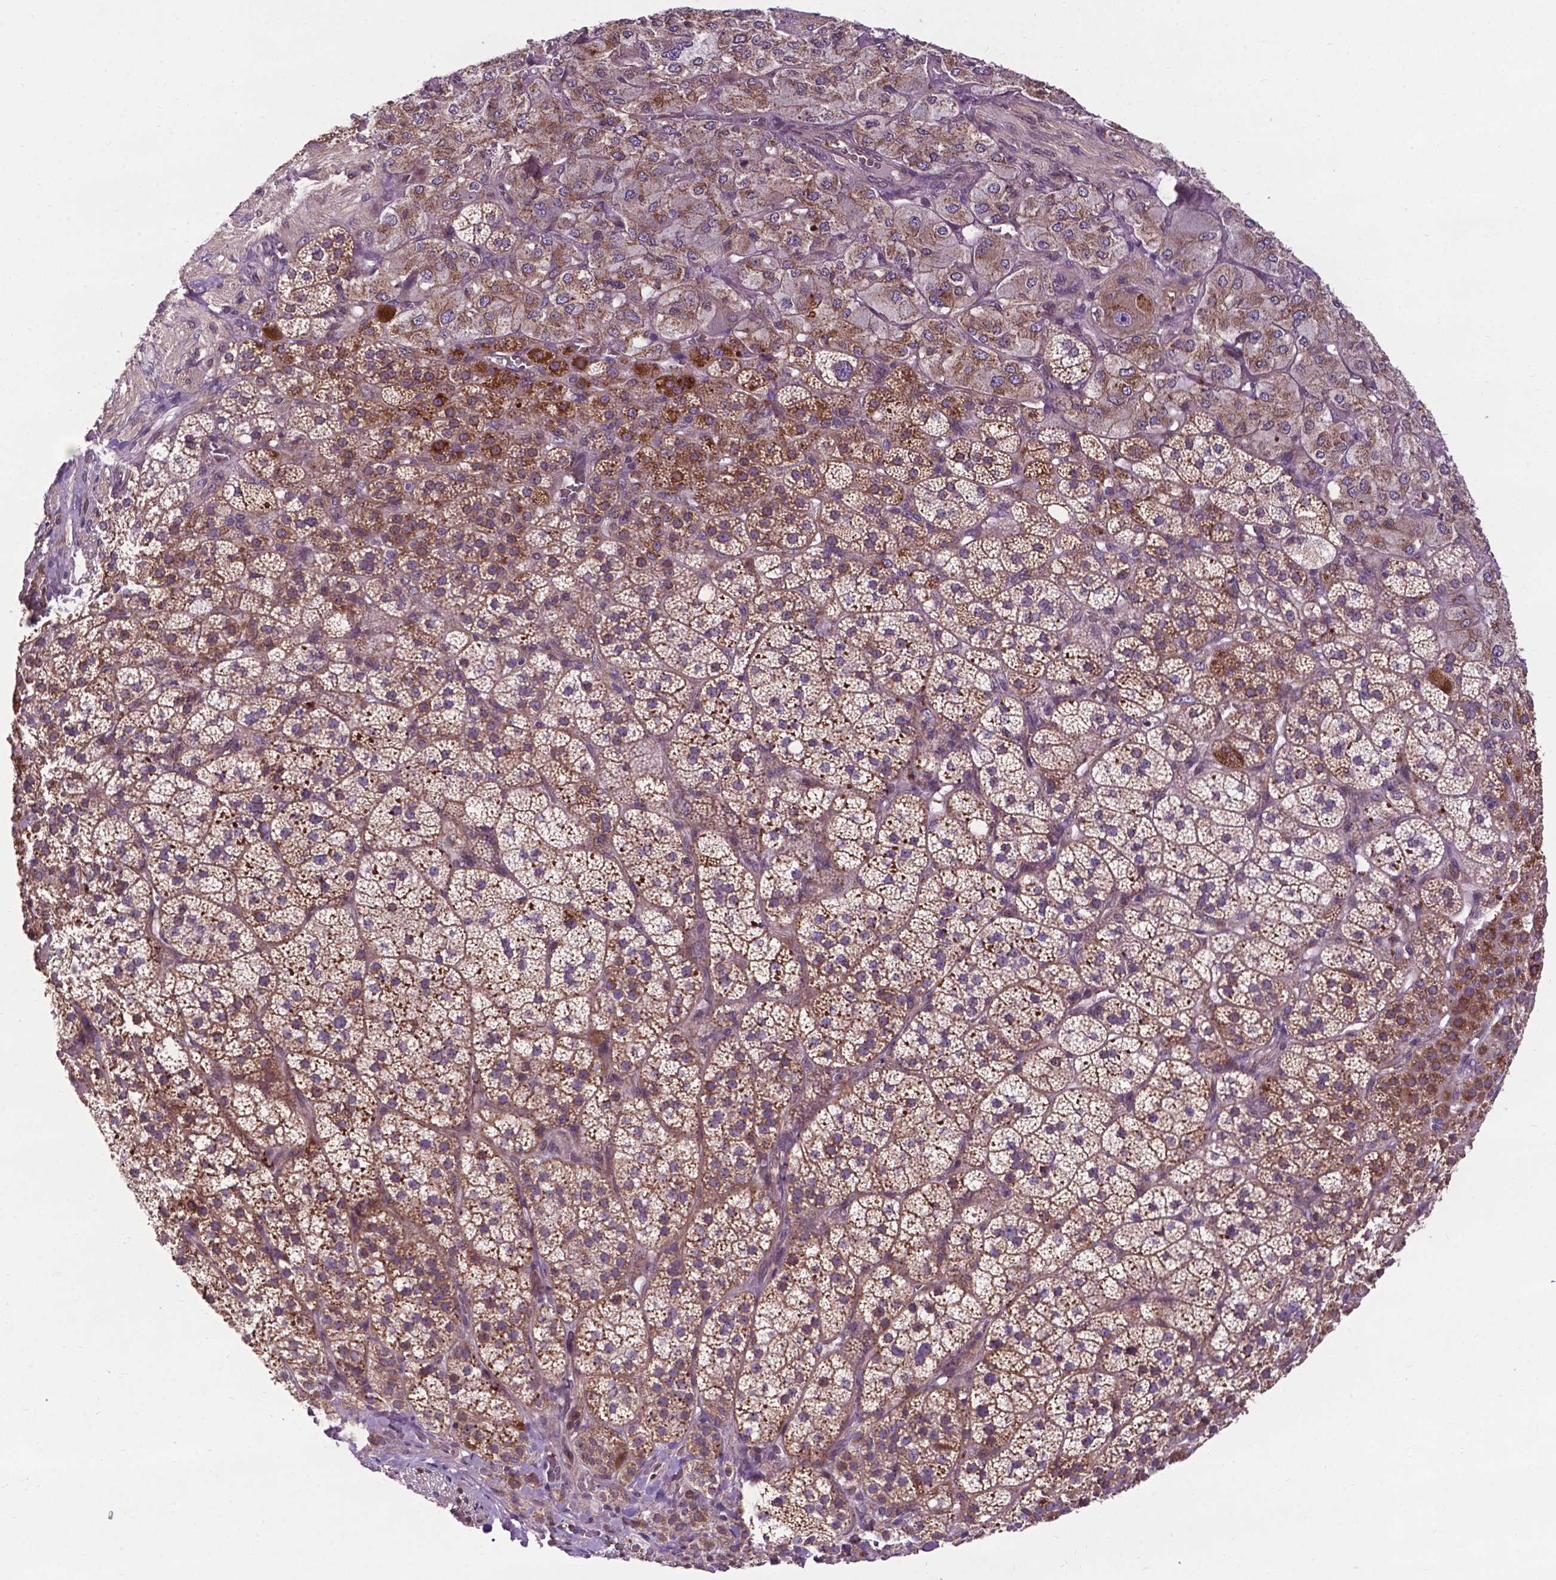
{"staining": {"intensity": "strong", "quantity": ">75%", "location": "cytoplasmic/membranous"}, "tissue": "adrenal gland", "cell_type": "Glandular cells", "image_type": "normal", "snomed": [{"axis": "morphology", "description": "Normal tissue, NOS"}, {"axis": "topography", "description": "Adrenal gland"}], "caption": "This image demonstrates immunohistochemistry staining of normal human adrenal gland, with high strong cytoplasmic/membranous expression in approximately >75% of glandular cells.", "gene": "SPNS2", "patient": {"sex": "female", "age": 60}}